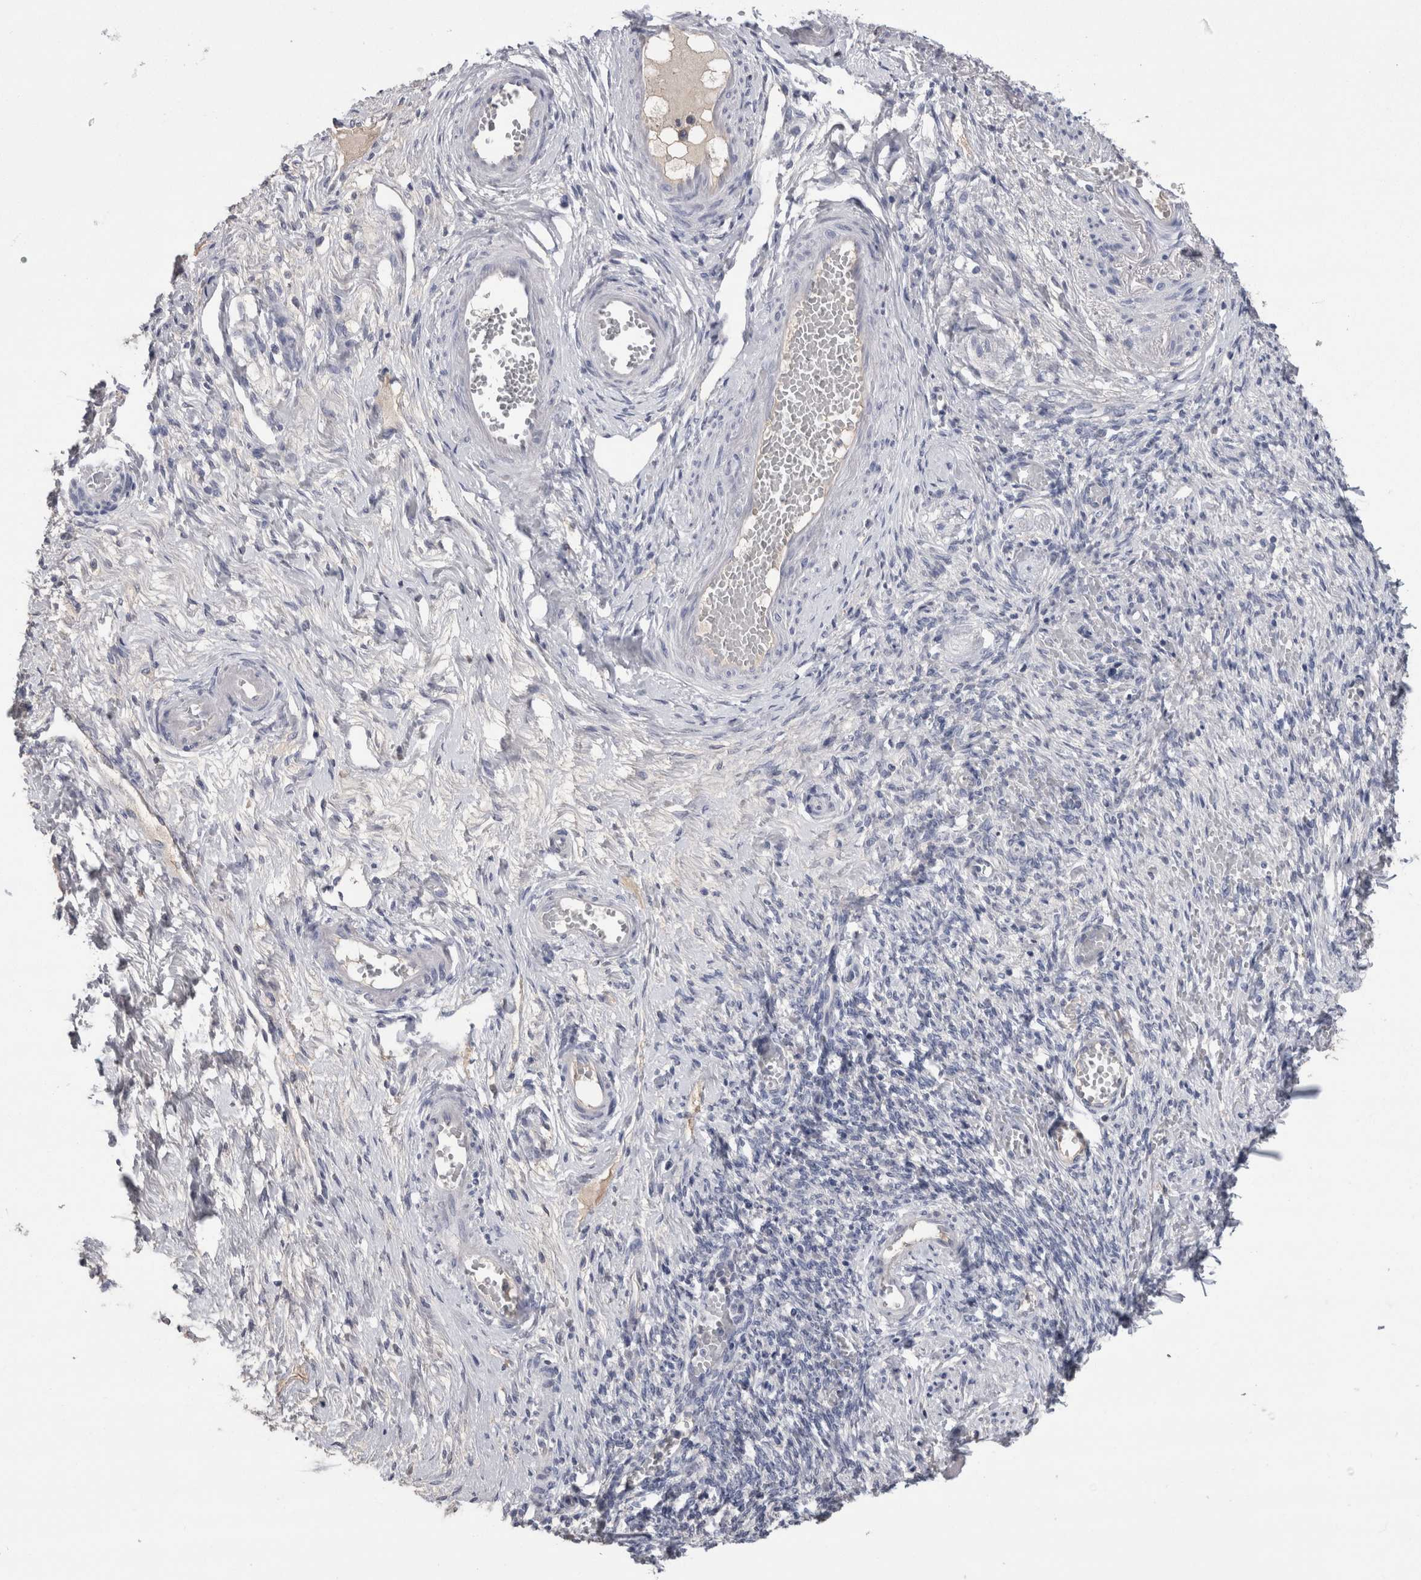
{"staining": {"intensity": "negative", "quantity": "none", "location": "none"}, "tissue": "adipose tissue", "cell_type": "Adipocytes", "image_type": "normal", "snomed": [{"axis": "morphology", "description": "Normal tissue, NOS"}, {"axis": "topography", "description": "Vascular tissue"}, {"axis": "topography", "description": "Fallopian tube"}, {"axis": "topography", "description": "Ovary"}], "caption": "Protein analysis of unremarkable adipose tissue reveals no significant staining in adipocytes.", "gene": "REG1A", "patient": {"sex": "female", "age": 67}}